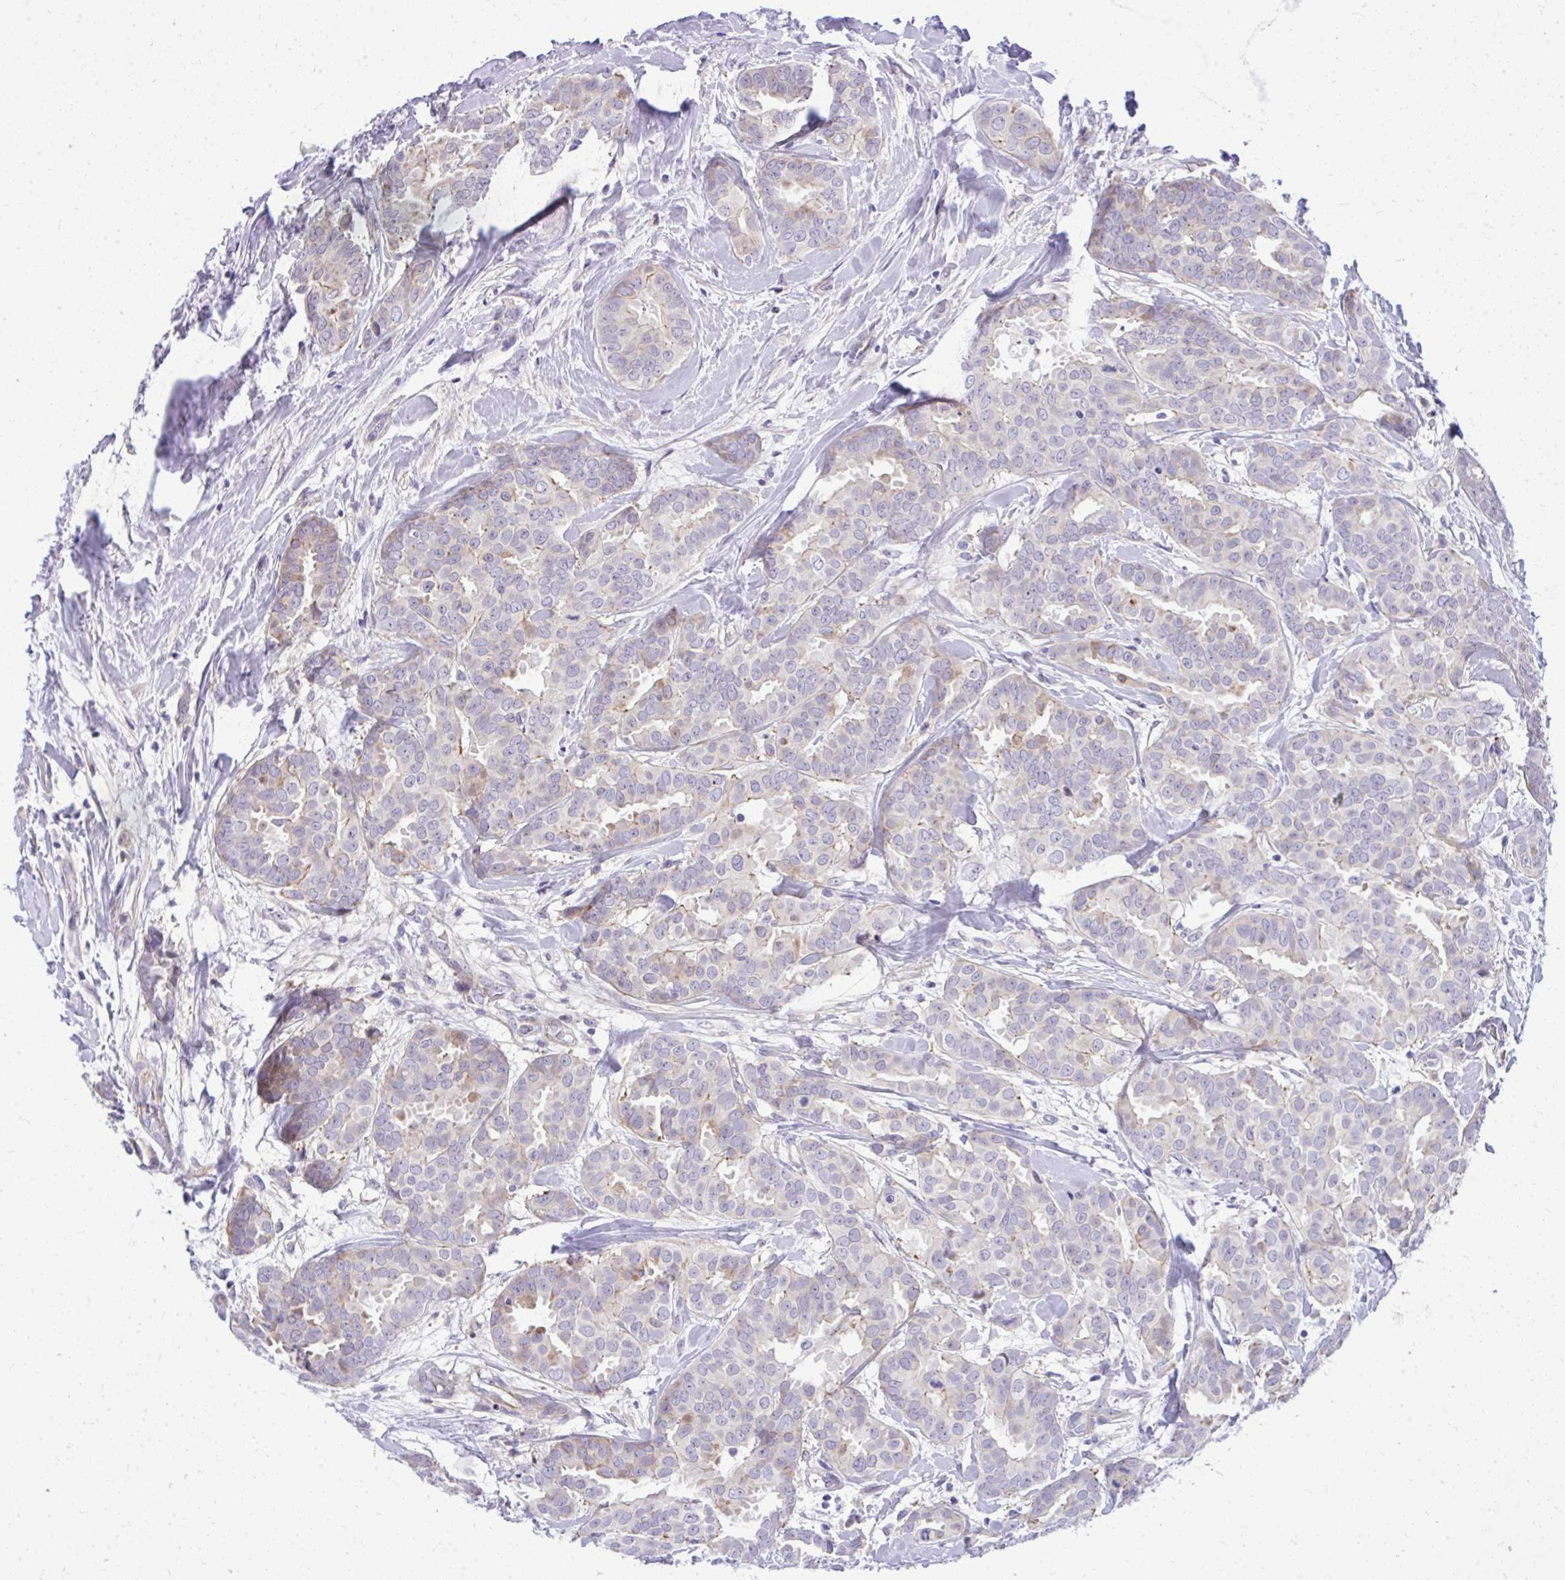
{"staining": {"intensity": "weak", "quantity": "<25%", "location": "cytoplasmic/membranous"}, "tissue": "breast cancer", "cell_type": "Tumor cells", "image_type": "cancer", "snomed": [{"axis": "morphology", "description": "Duct carcinoma"}, {"axis": "topography", "description": "Breast"}], "caption": "Breast cancer stained for a protein using immunohistochemistry (IHC) shows no expression tumor cells.", "gene": "GRK4", "patient": {"sex": "female", "age": 45}}